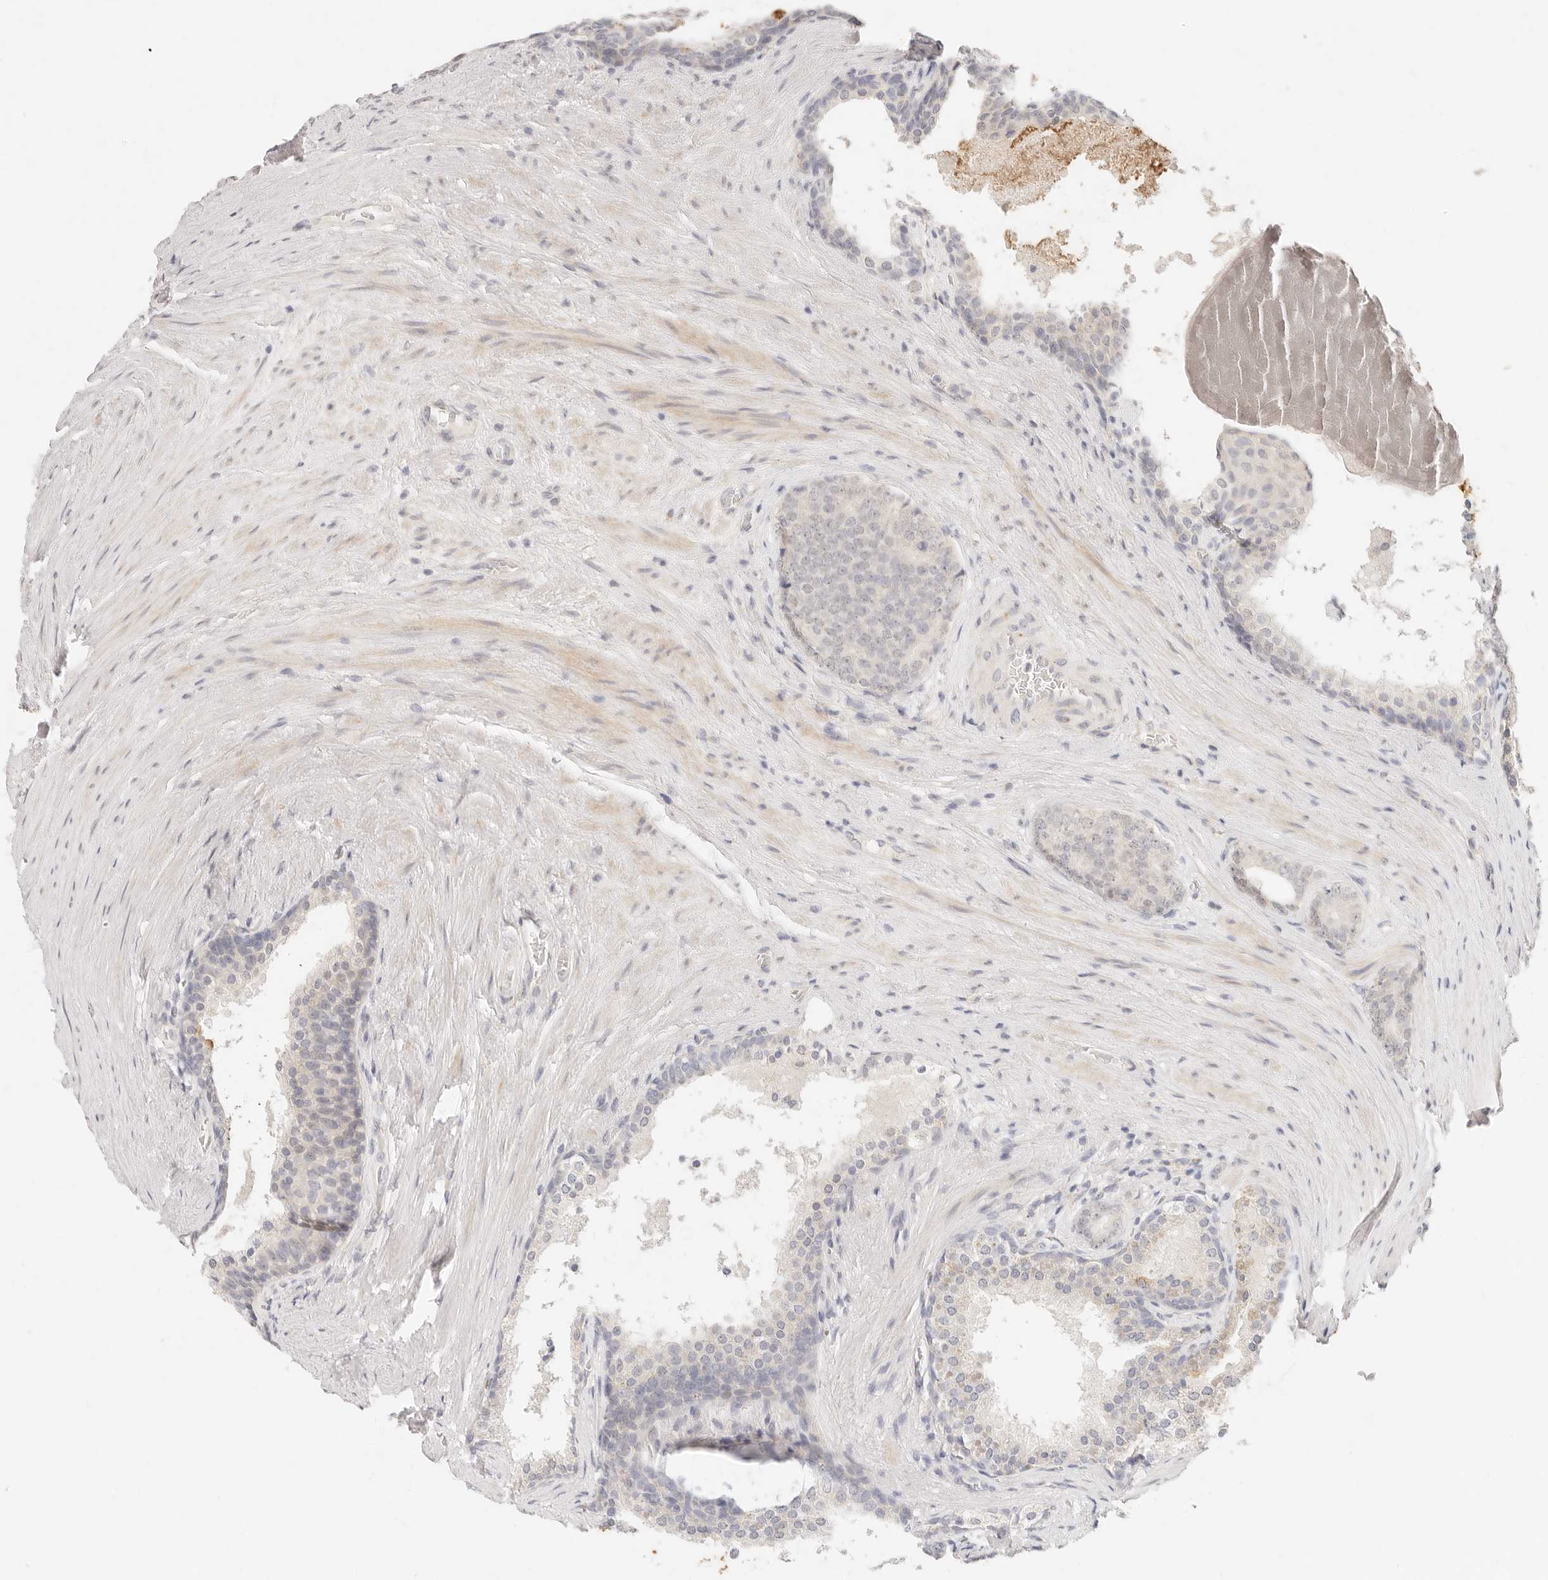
{"staining": {"intensity": "negative", "quantity": "none", "location": "none"}, "tissue": "prostate cancer", "cell_type": "Tumor cells", "image_type": "cancer", "snomed": [{"axis": "morphology", "description": "Adenocarcinoma, High grade"}, {"axis": "topography", "description": "Prostate"}], "caption": "The IHC micrograph has no significant positivity in tumor cells of prostate high-grade adenocarcinoma tissue.", "gene": "GPR156", "patient": {"sex": "male", "age": 56}}